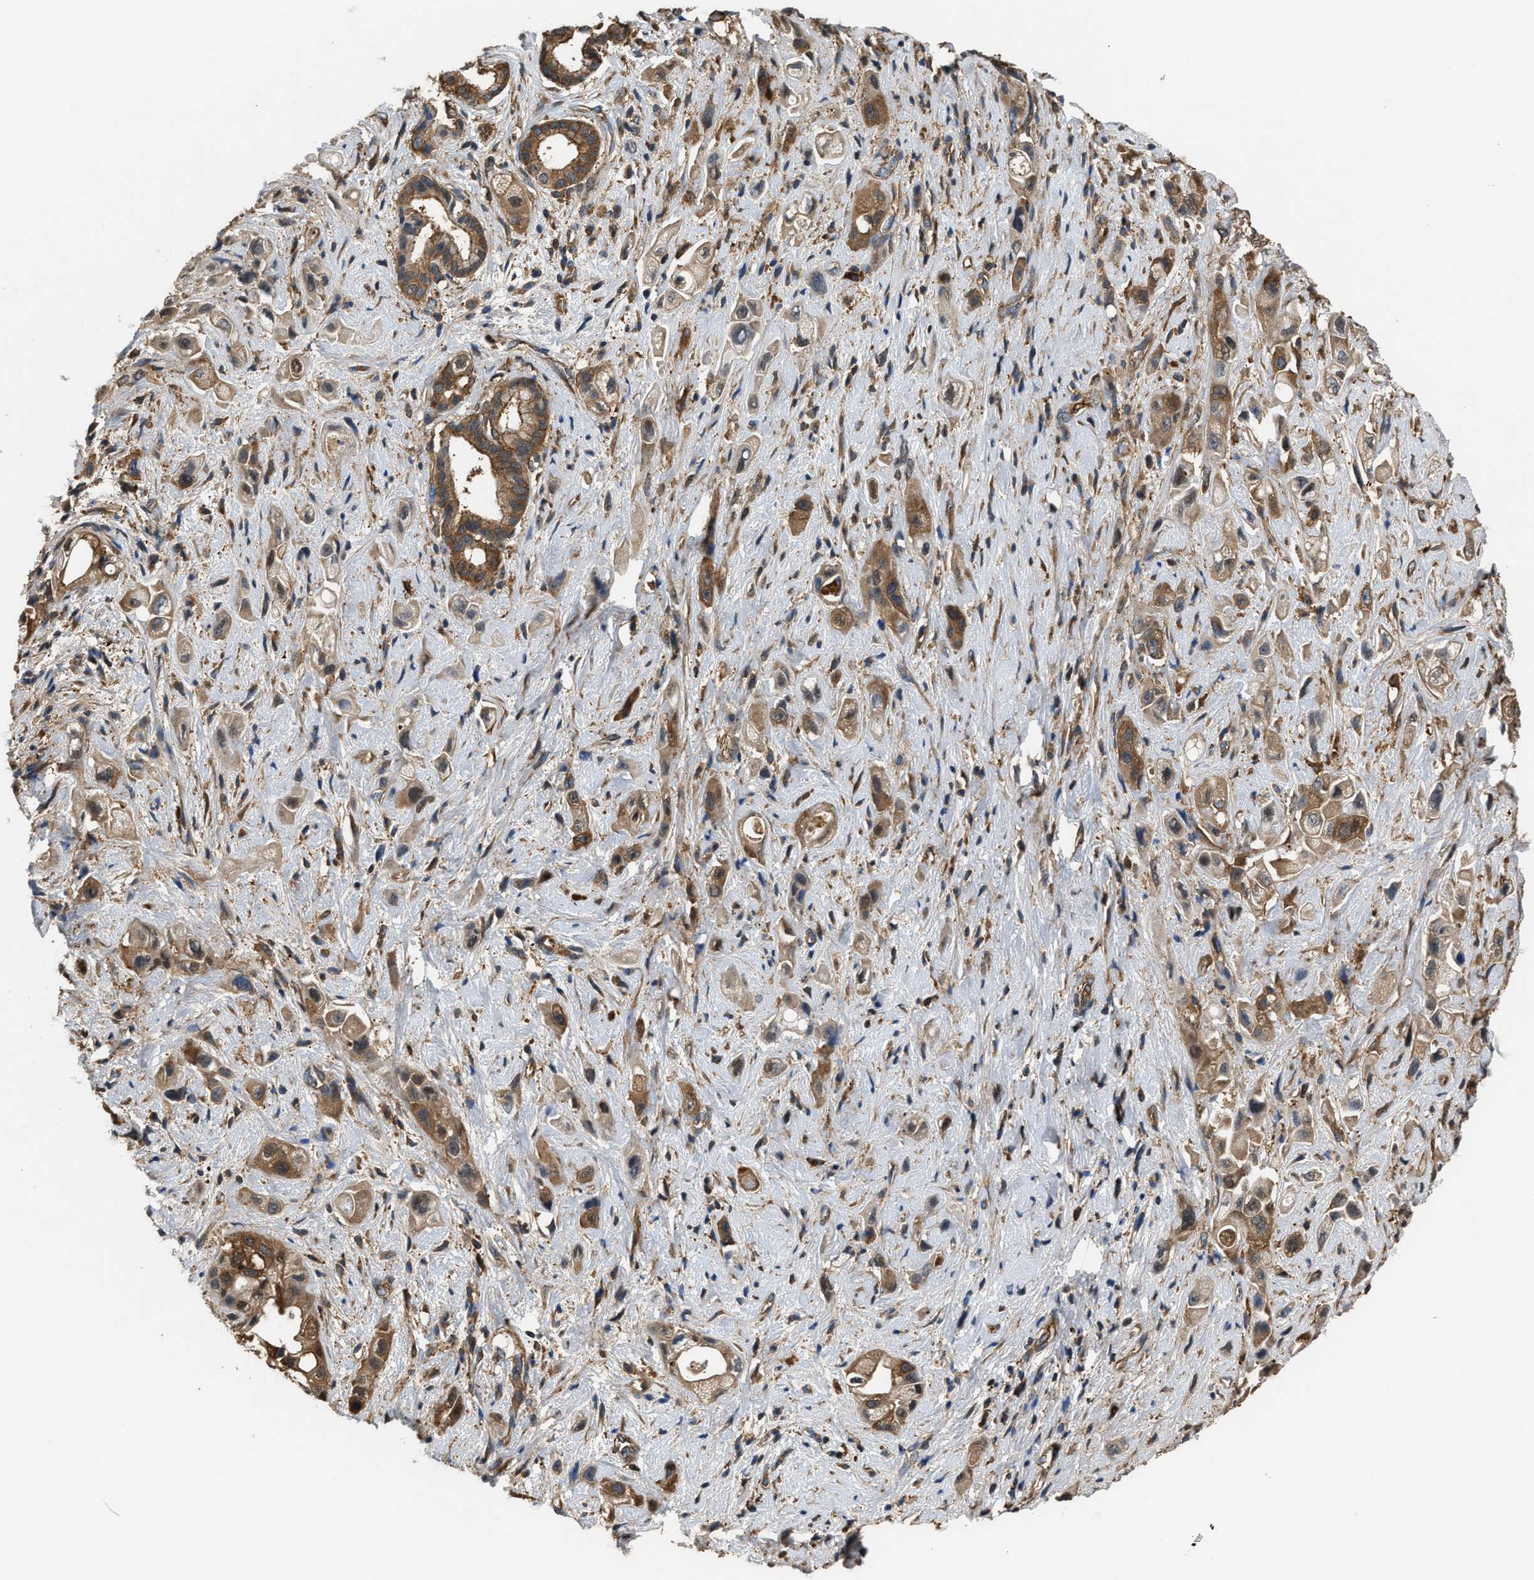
{"staining": {"intensity": "moderate", "quantity": ">75%", "location": "cytoplasmic/membranous"}, "tissue": "pancreatic cancer", "cell_type": "Tumor cells", "image_type": "cancer", "snomed": [{"axis": "morphology", "description": "Adenocarcinoma, NOS"}, {"axis": "topography", "description": "Pancreas"}], "caption": "Brown immunohistochemical staining in pancreatic cancer (adenocarcinoma) reveals moderate cytoplasmic/membranous positivity in about >75% of tumor cells.", "gene": "ATIC", "patient": {"sex": "female", "age": 66}}